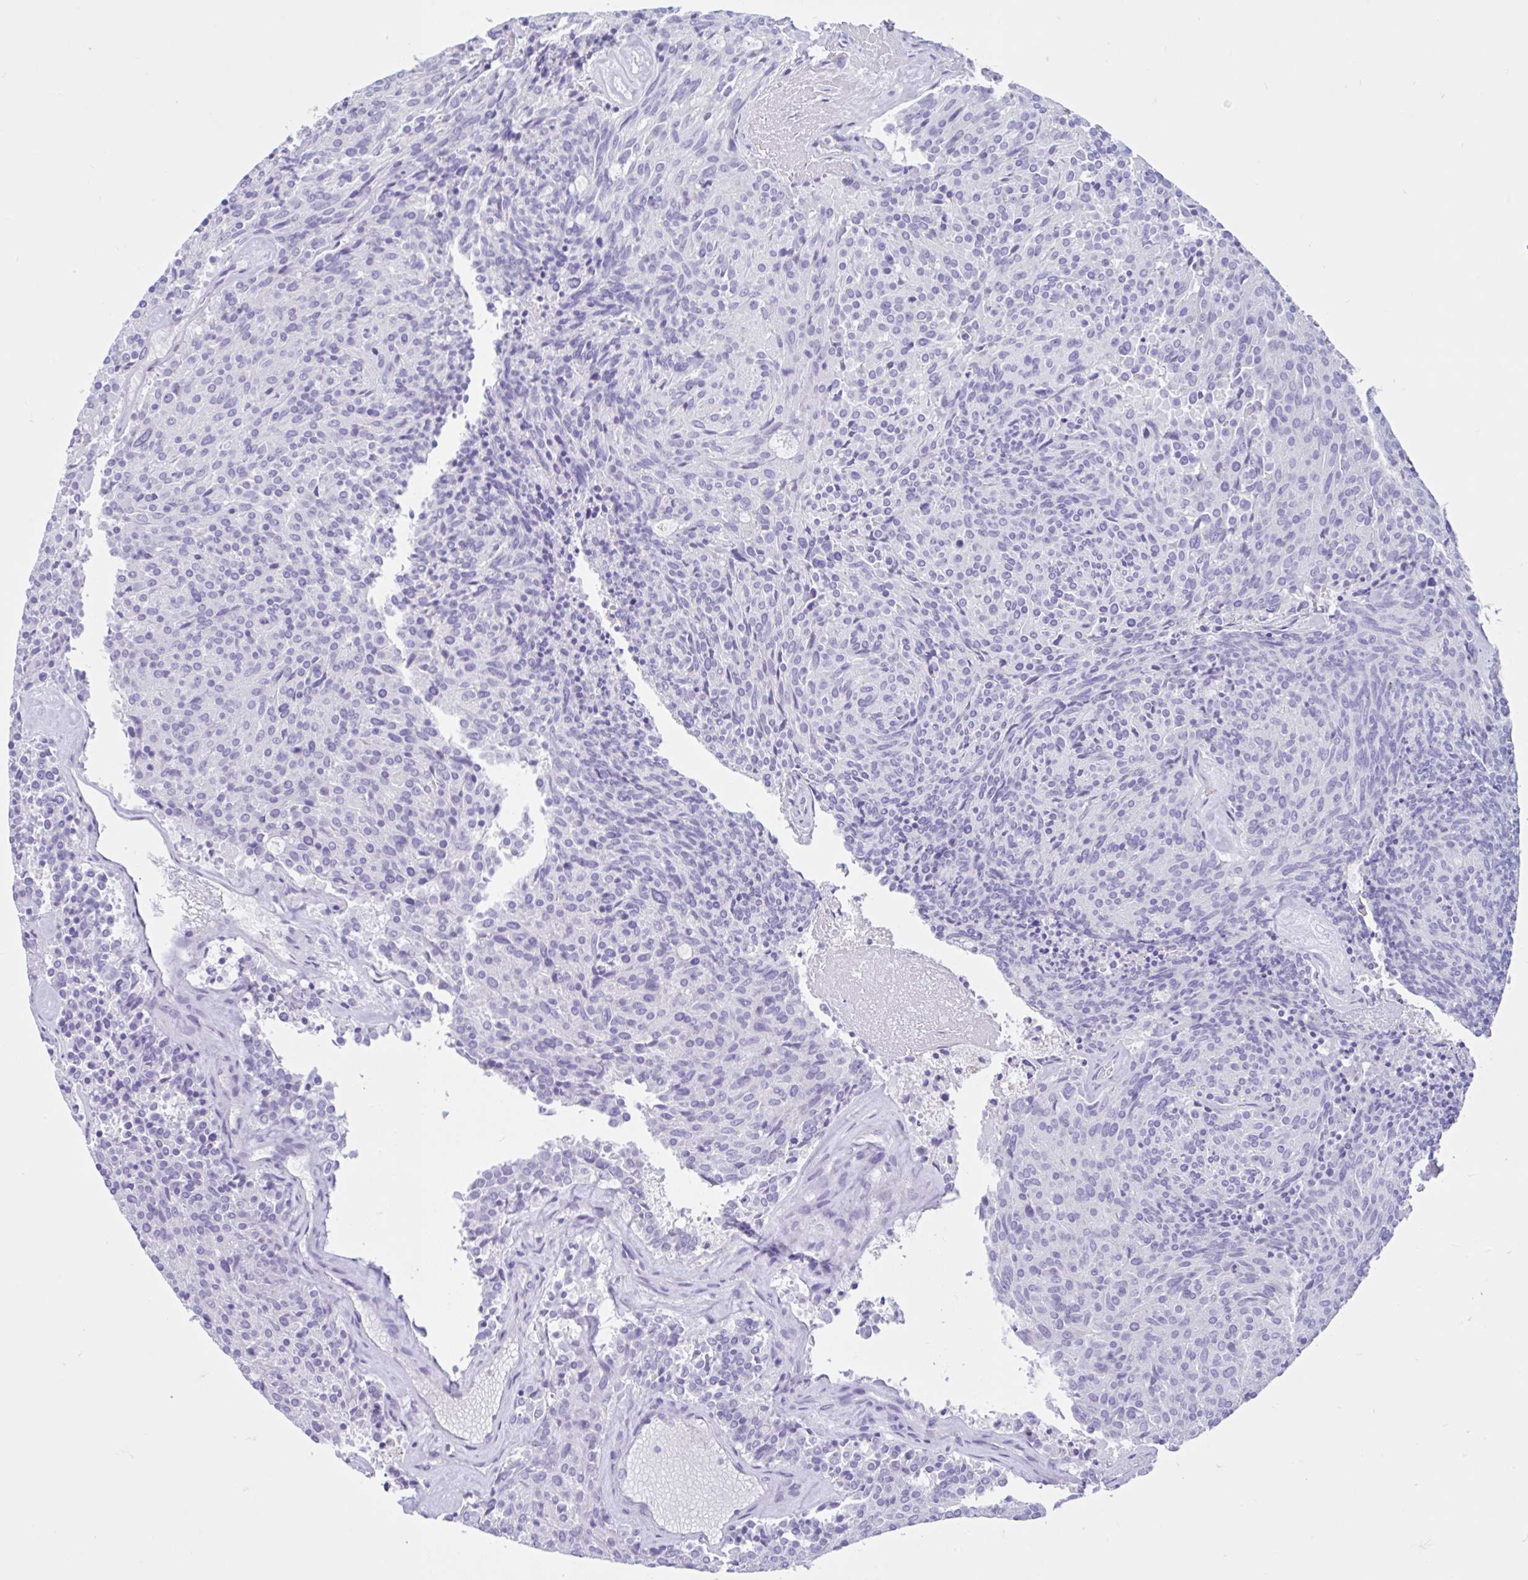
{"staining": {"intensity": "negative", "quantity": "none", "location": "none"}, "tissue": "carcinoid", "cell_type": "Tumor cells", "image_type": "cancer", "snomed": [{"axis": "morphology", "description": "Carcinoid, malignant, NOS"}, {"axis": "topography", "description": "Pancreas"}], "caption": "Tumor cells are negative for brown protein staining in carcinoid.", "gene": "CYP19A1", "patient": {"sex": "female", "age": 54}}